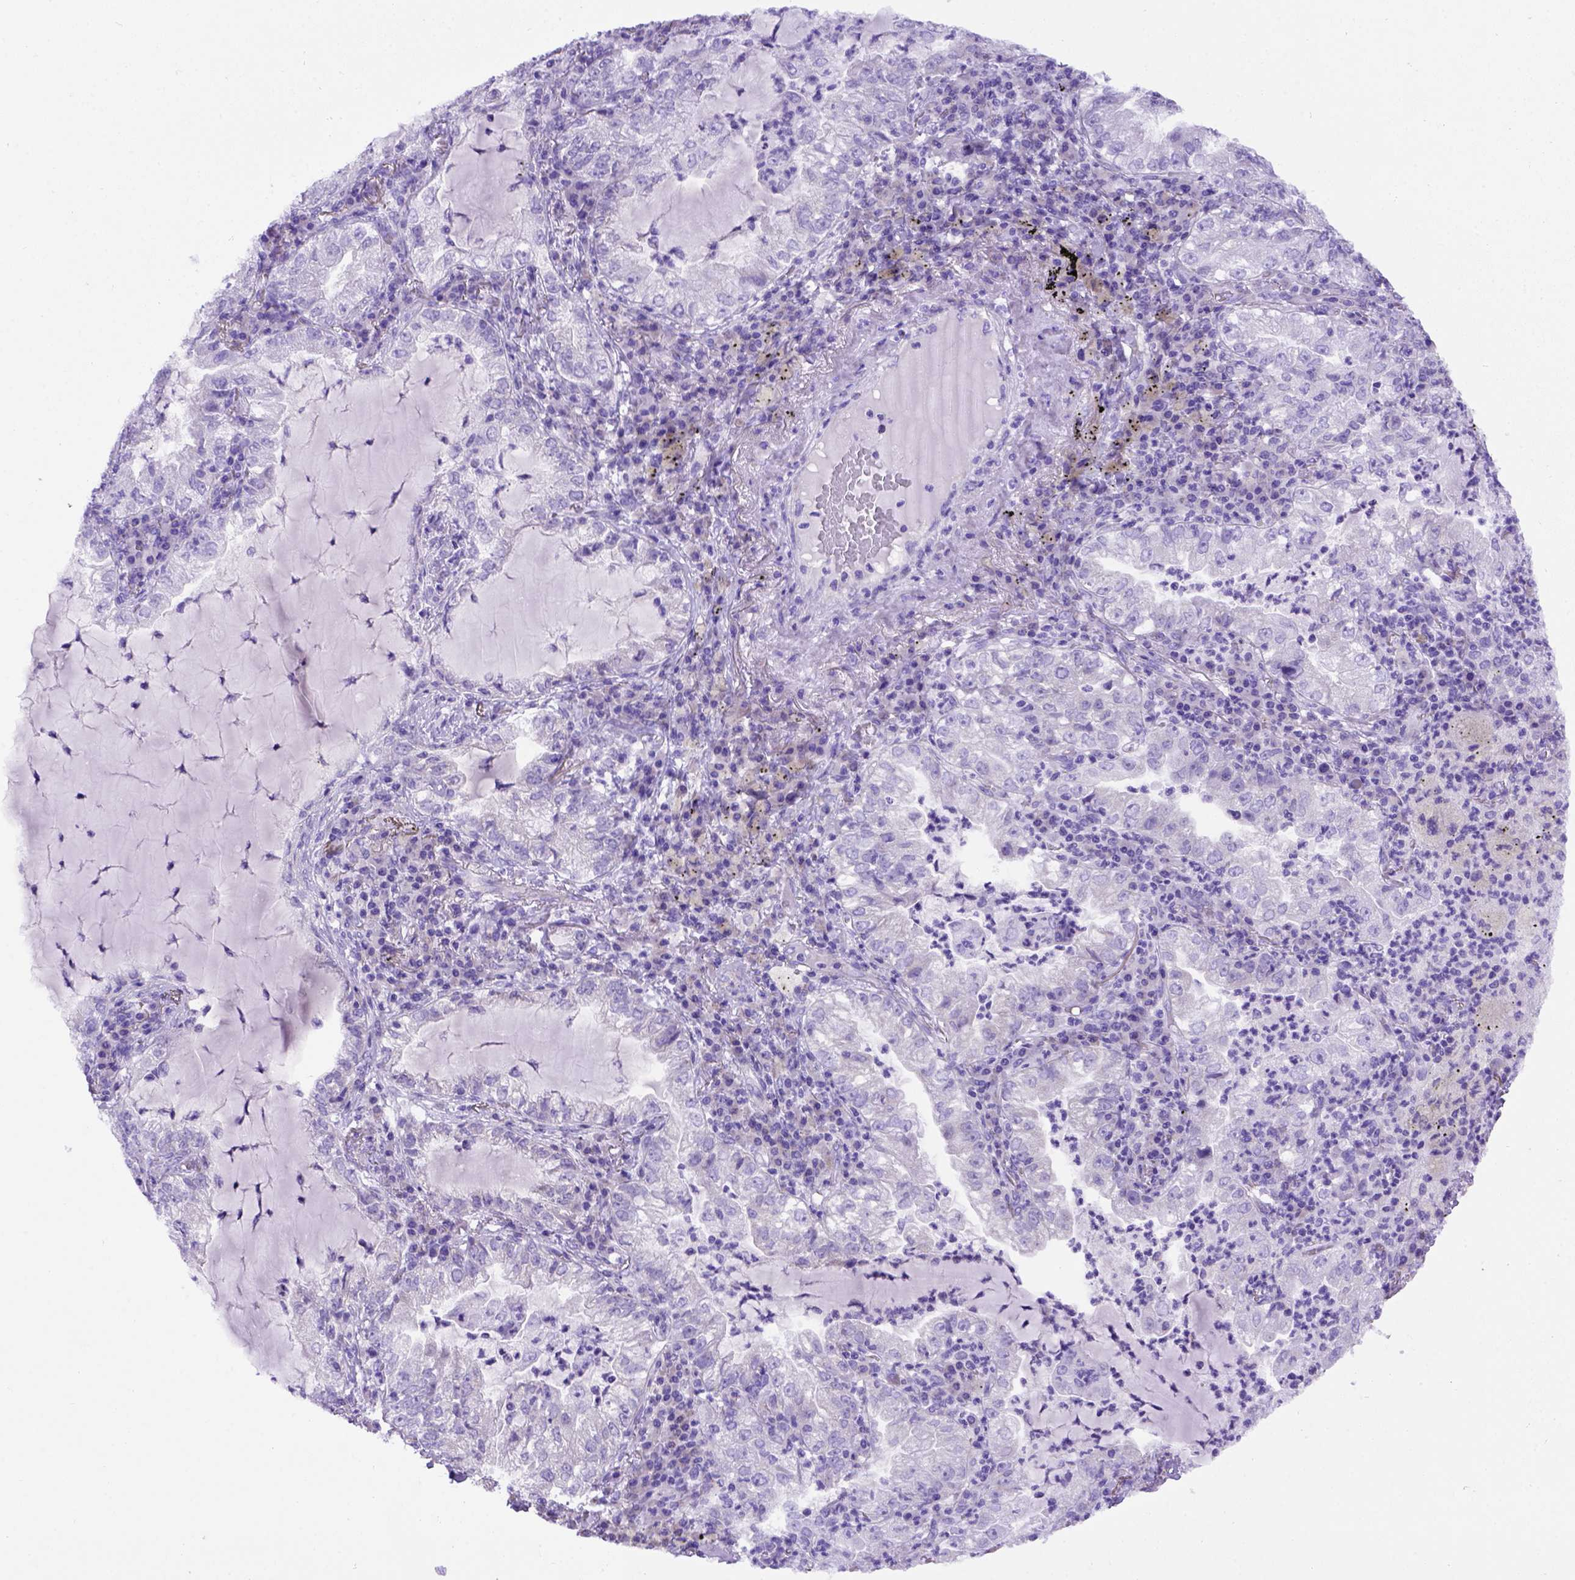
{"staining": {"intensity": "negative", "quantity": "none", "location": "none"}, "tissue": "lung cancer", "cell_type": "Tumor cells", "image_type": "cancer", "snomed": [{"axis": "morphology", "description": "Adenocarcinoma, NOS"}, {"axis": "topography", "description": "Lung"}], "caption": "Immunohistochemistry micrograph of neoplastic tissue: human lung cancer (adenocarcinoma) stained with DAB demonstrates no significant protein expression in tumor cells. (Immunohistochemistry (ihc), brightfield microscopy, high magnification).", "gene": "FOXI1", "patient": {"sex": "female", "age": 73}}